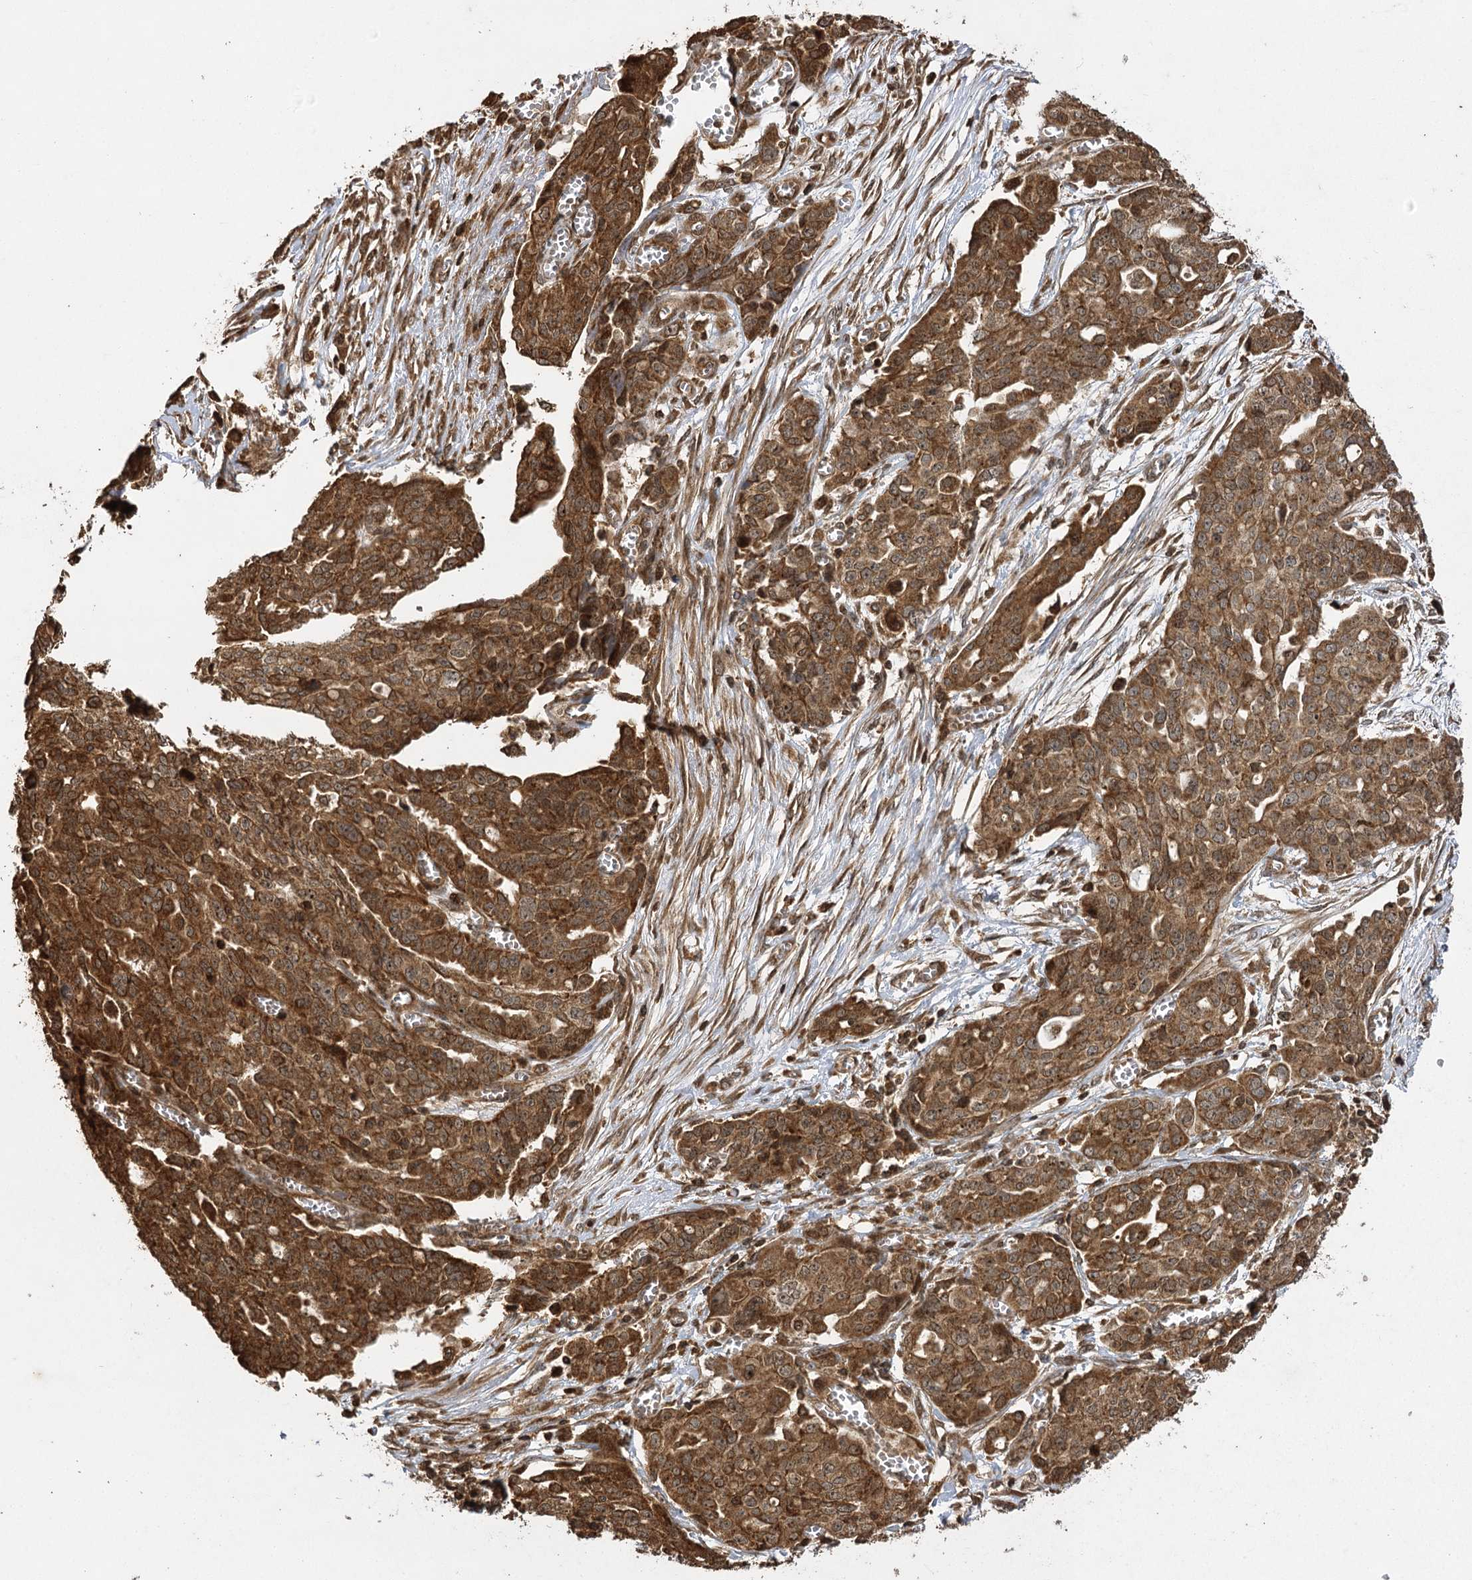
{"staining": {"intensity": "moderate", "quantity": ">75%", "location": "cytoplasmic/membranous,nuclear"}, "tissue": "ovarian cancer", "cell_type": "Tumor cells", "image_type": "cancer", "snomed": [{"axis": "morphology", "description": "Cystadenocarcinoma, serous, NOS"}, {"axis": "topography", "description": "Soft tissue"}, {"axis": "topography", "description": "Ovary"}], "caption": "Approximately >75% of tumor cells in human ovarian serous cystadenocarcinoma reveal moderate cytoplasmic/membranous and nuclear protein staining as visualized by brown immunohistochemical staining.", "gene": "IL11RA", "patient": {"sex": "female", "age": 57}}